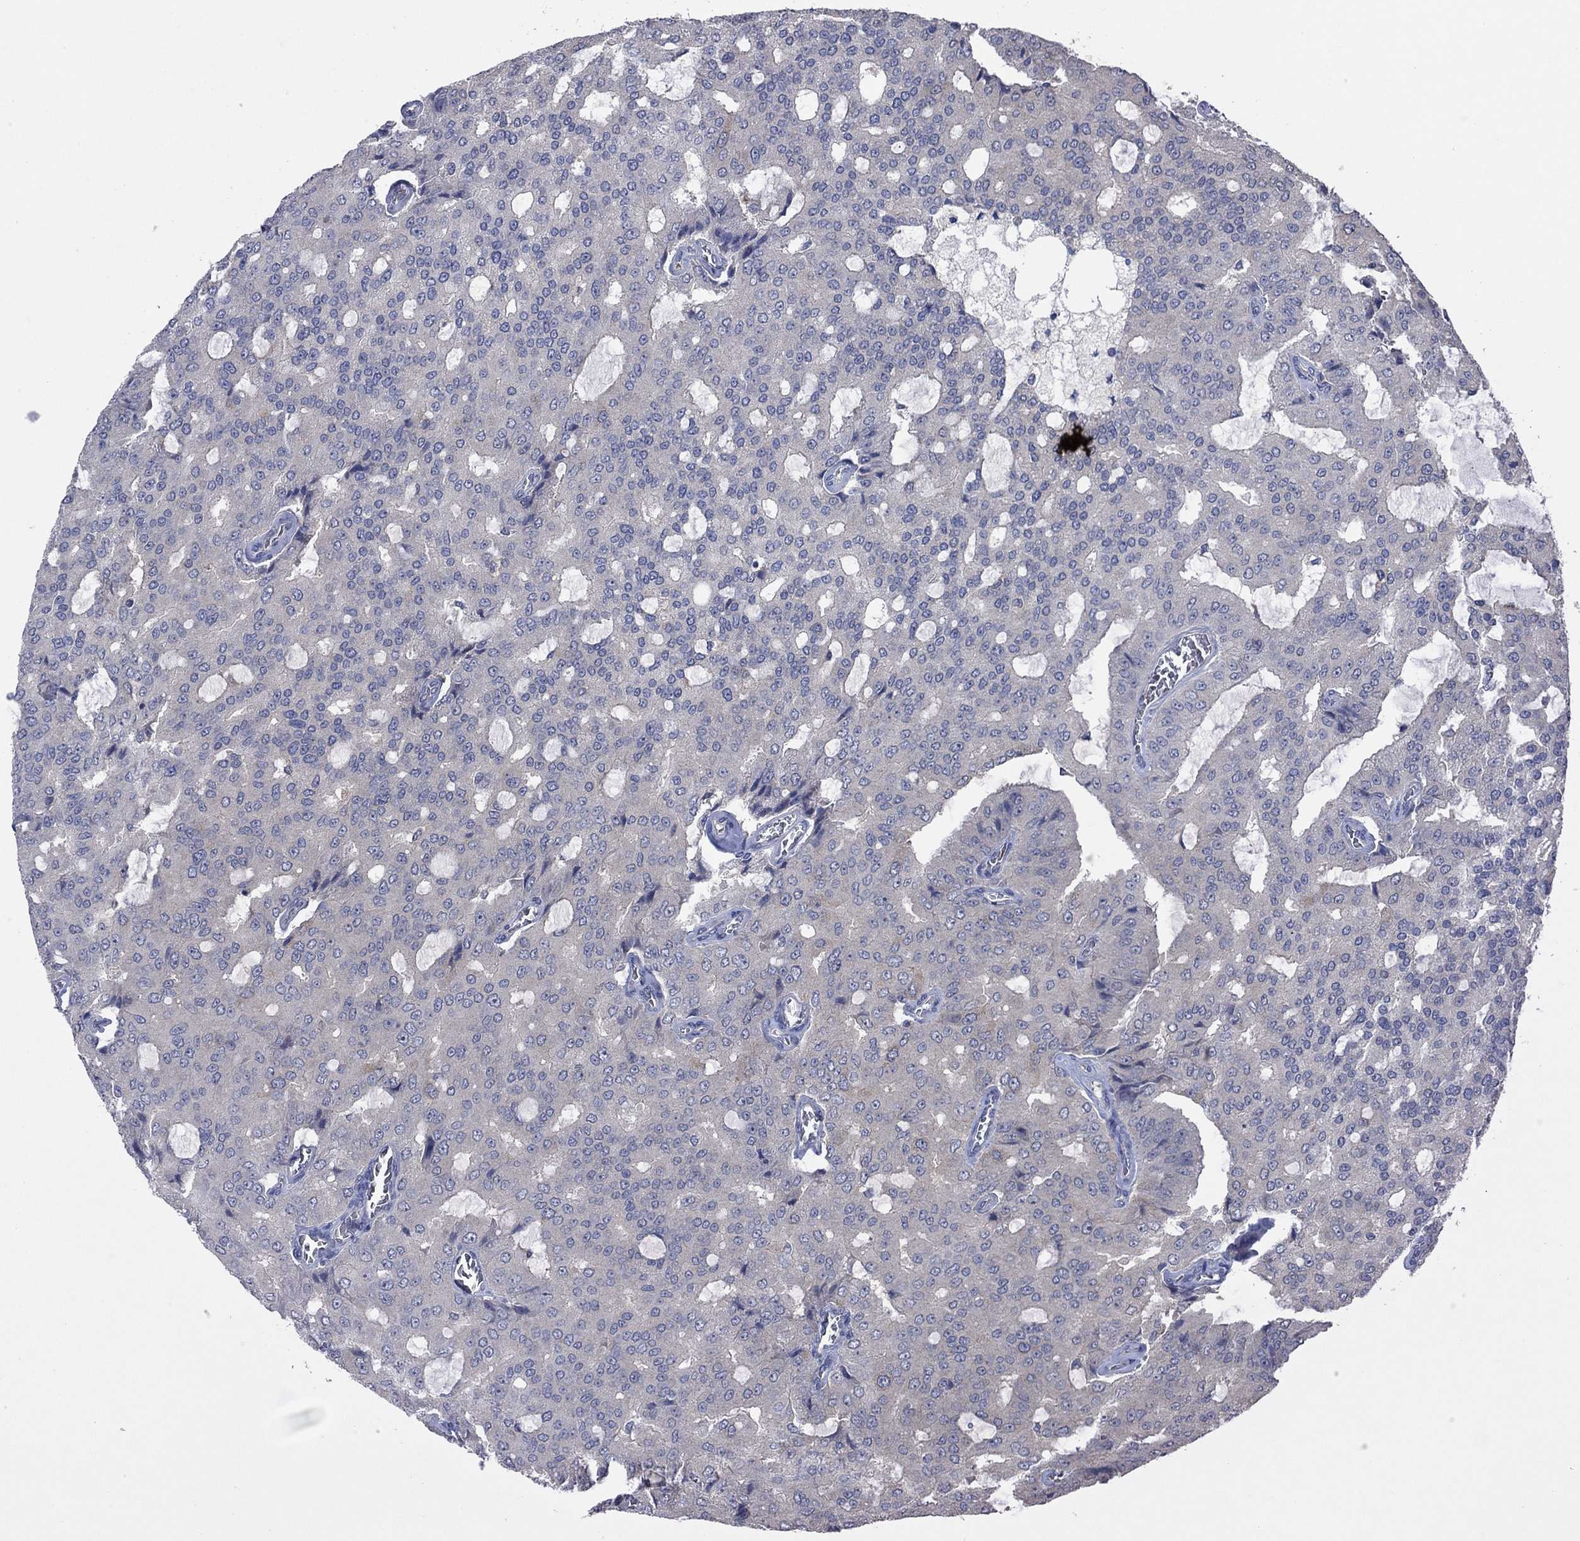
{"staining": {"intensity": "negative", "quantity": "none", "location": "none"}, "tissue": "prostate cancer", "cell_type": "Tumor cells", "image_type": "cancer", "snomed": [{"axis": "morphology", "description": "Adenocarcinoma, NOS"}, {"axis": "topography", "description": "Prostate and seminal vesicle, NOS"}, {"axis": "topography", "description": "Prostate"}], "caption": "Immunohistochemical staining of human prostate cancer displays no significant positivity in tumor cells.", "gene": "MEA1", "patient": {"sex": "male", "age": 67}}